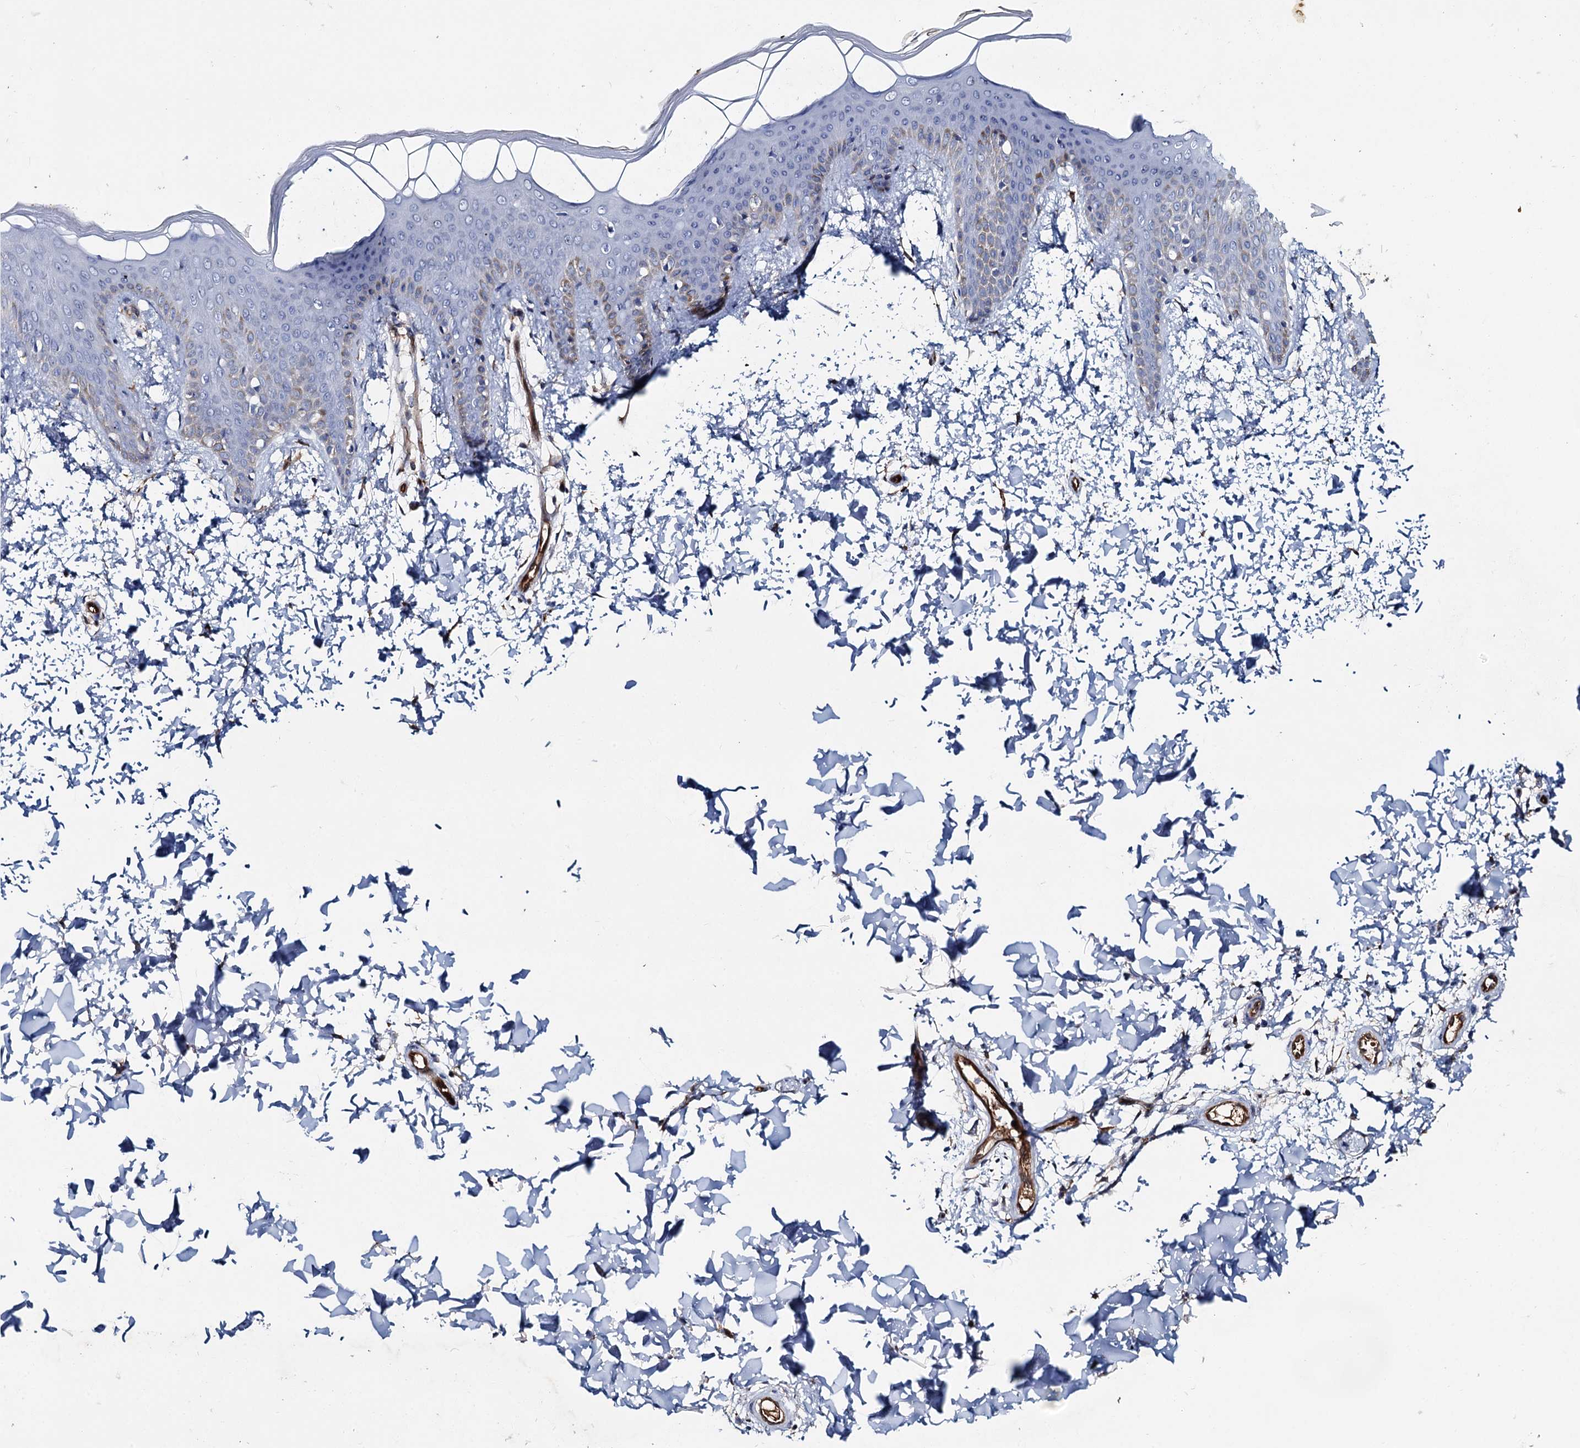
{"staining": {"intensity": "negative", "quantity": "none", "location": "none"}, "tissue": "skin", "cell_type": "Fibroblasts", "image_type": "normal", "snomed": [{"axis": "morphology", "description": "Normal tissue, NOS"}, {"axis": "topography", "description": "Skin"}], "caption": "The image shows no significant positivity in fibroblasts of skin. (DAB (3,3'-diaminobenzidine) IHC with hematoxylin counter stain).", "gene": "IL17RD", "patient": {"sex": "male", "age": 36}}